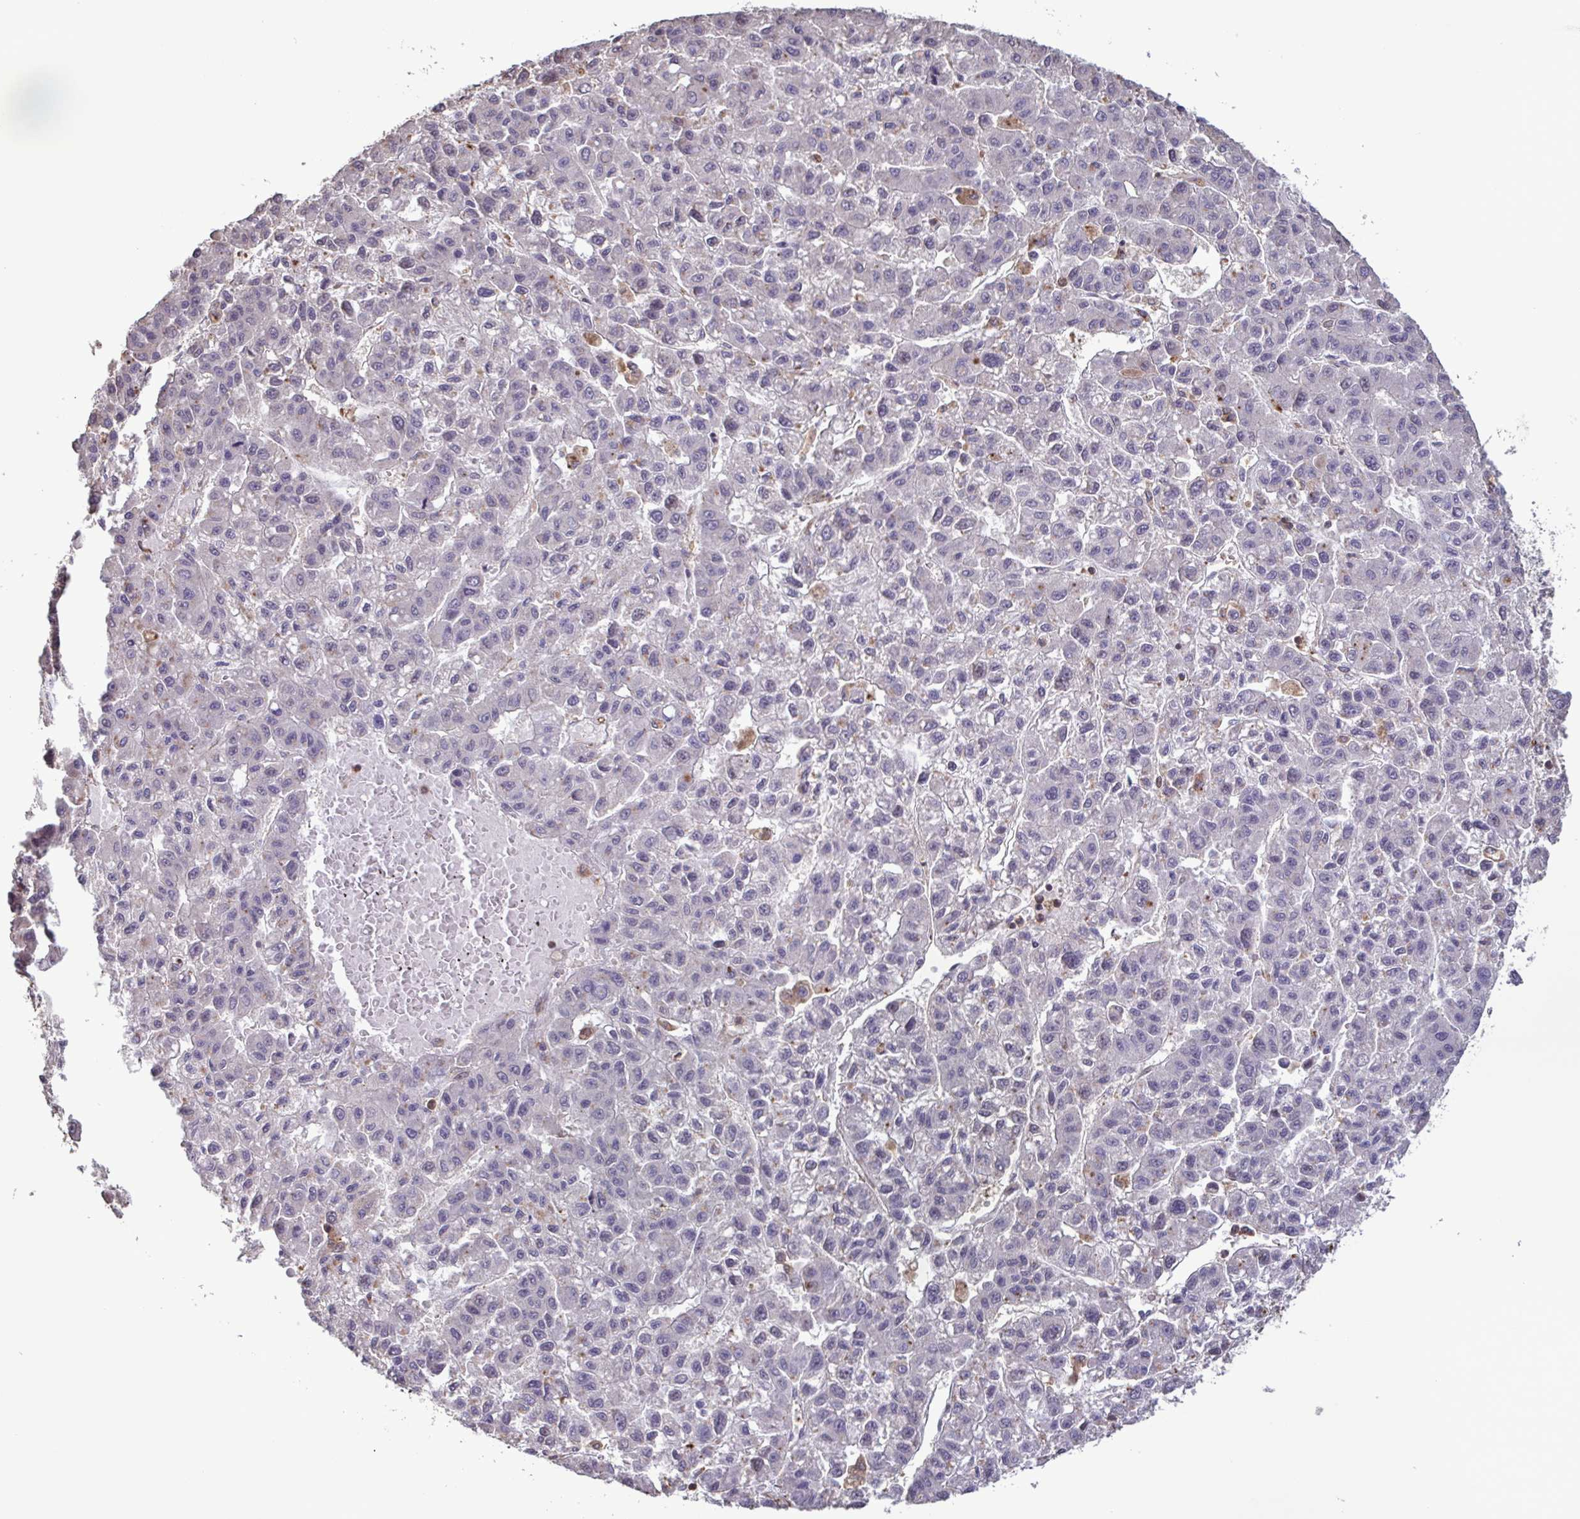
{"staining": {"intensity": "negative", "quantity": "none", "location": "none"}, "tissue": "liver cancer", "cell_type": "Tumor cells", "image_type": "cancer", "snomed": [{"axis": "morphology", "description": "Carcinoma, Hepatocellular, NOS"}, {"axis": "topography", "description": "Liver"}], "caption": "This is an immunohistochemistry photomicrograph of hepatocellular carcinoma (liver). There is no positivity in tumor cells.", "gene": "ZNF200", "patient": {"sex": "male", "age": 70}}